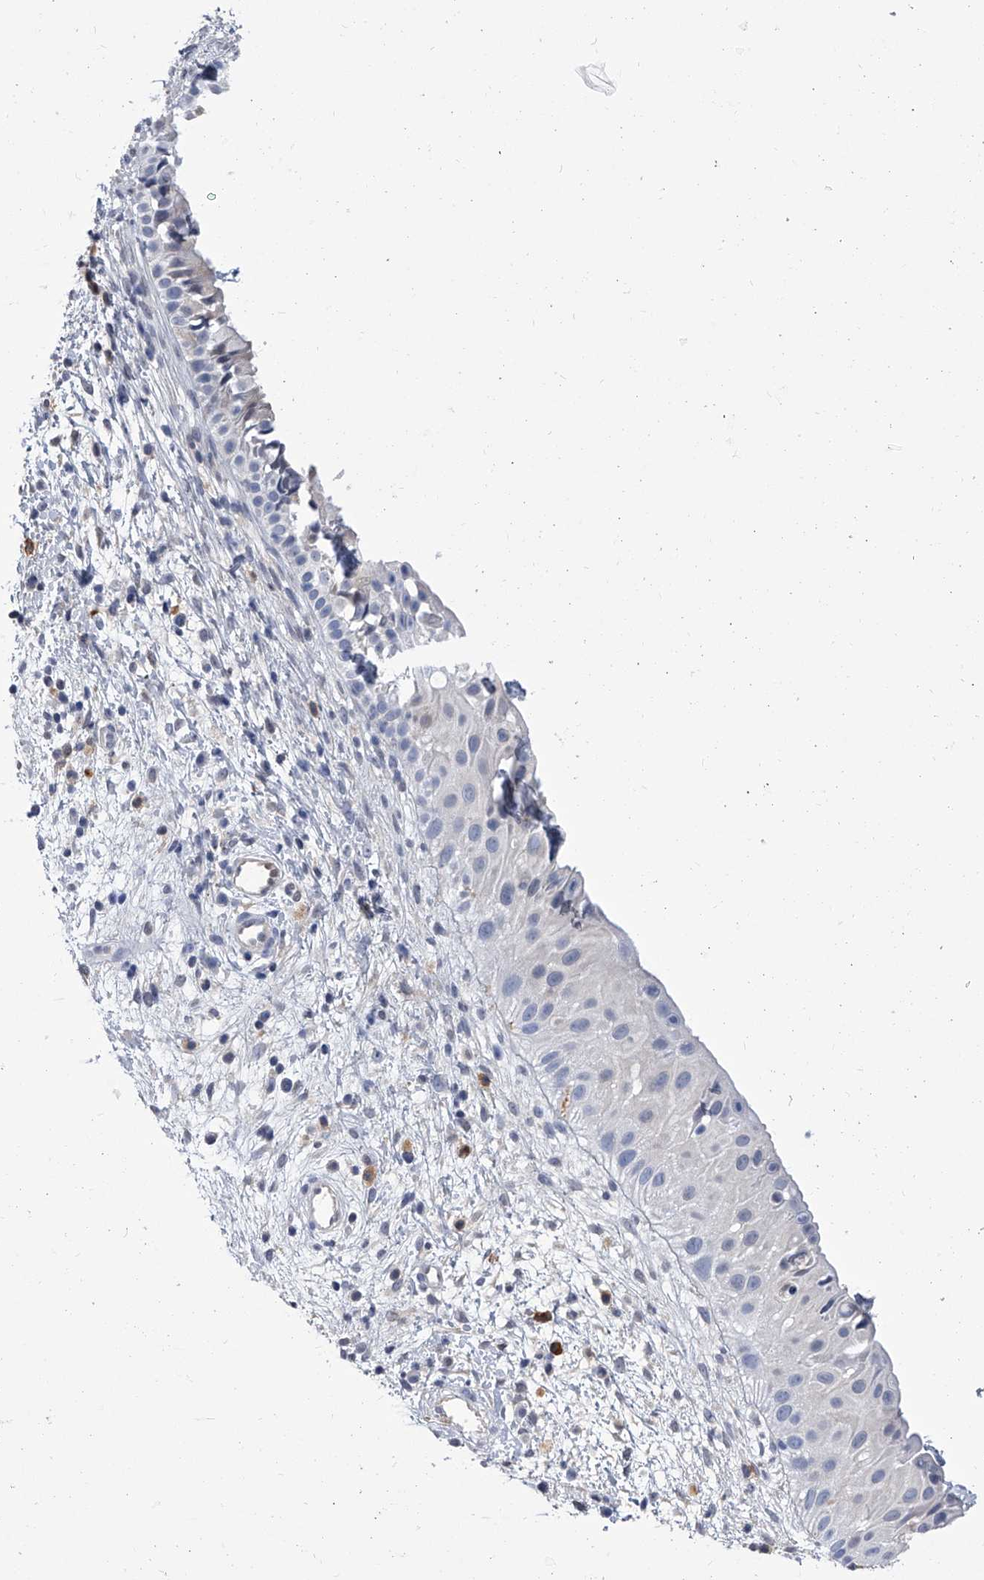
{"staining": {"intensity": "negative", "quantity": "none", "location": "none"}, "tissue": "nasopharynx", "cell_type": "Respiratory epithelial cells", "image_type": "normal", "snomed": [{"axis": "morphology", "description": "Normal tissue, NOS"}, {"axis": "topography", "description": "Nasopharynx"}], "caption": "Protein analysis of benign nasopharynx reveals no significant staining in respiratory epithelial cells.", "gene": "SERPINB9", "patient": {"sex": "male", "age": 22}}